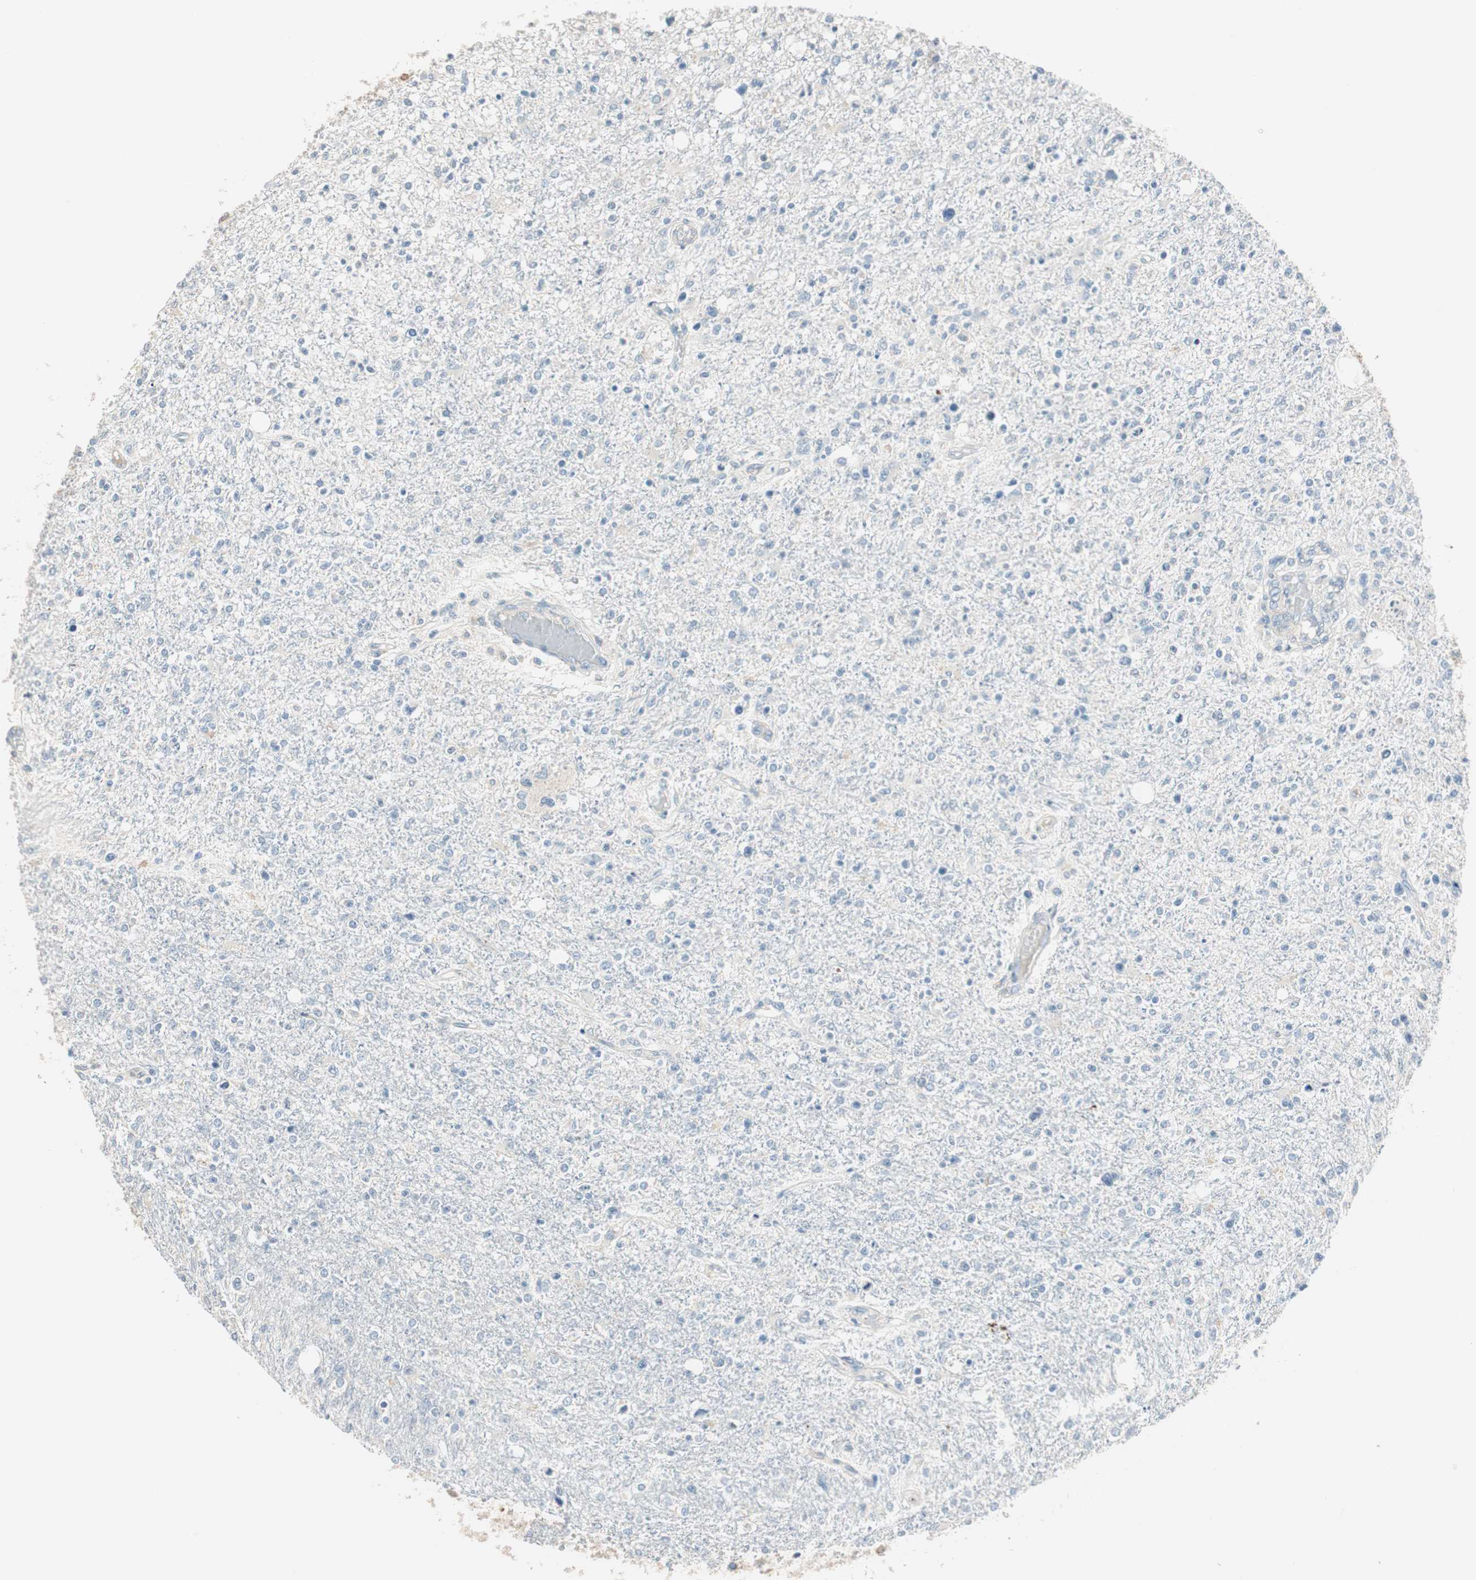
{"staining": {"intensity": "negative", "quantity": "none", "location": "none"}, "tissue": "glioma", "cell_type": "Tumor cells", "image_type": "cancer", "snomed": [{"axis": "morphology", "description": "Glioma, malignant, High grade"}, {"axis": "topography", "description": "Cerebral cortex"}], "caption": "DAB immunohistochemical staining of glioma displays no significant positivity in tumor cells. Nuclei are stained in blue.", "gene": "RAD54B", "patient": {"sex": "male", "age": 76}}